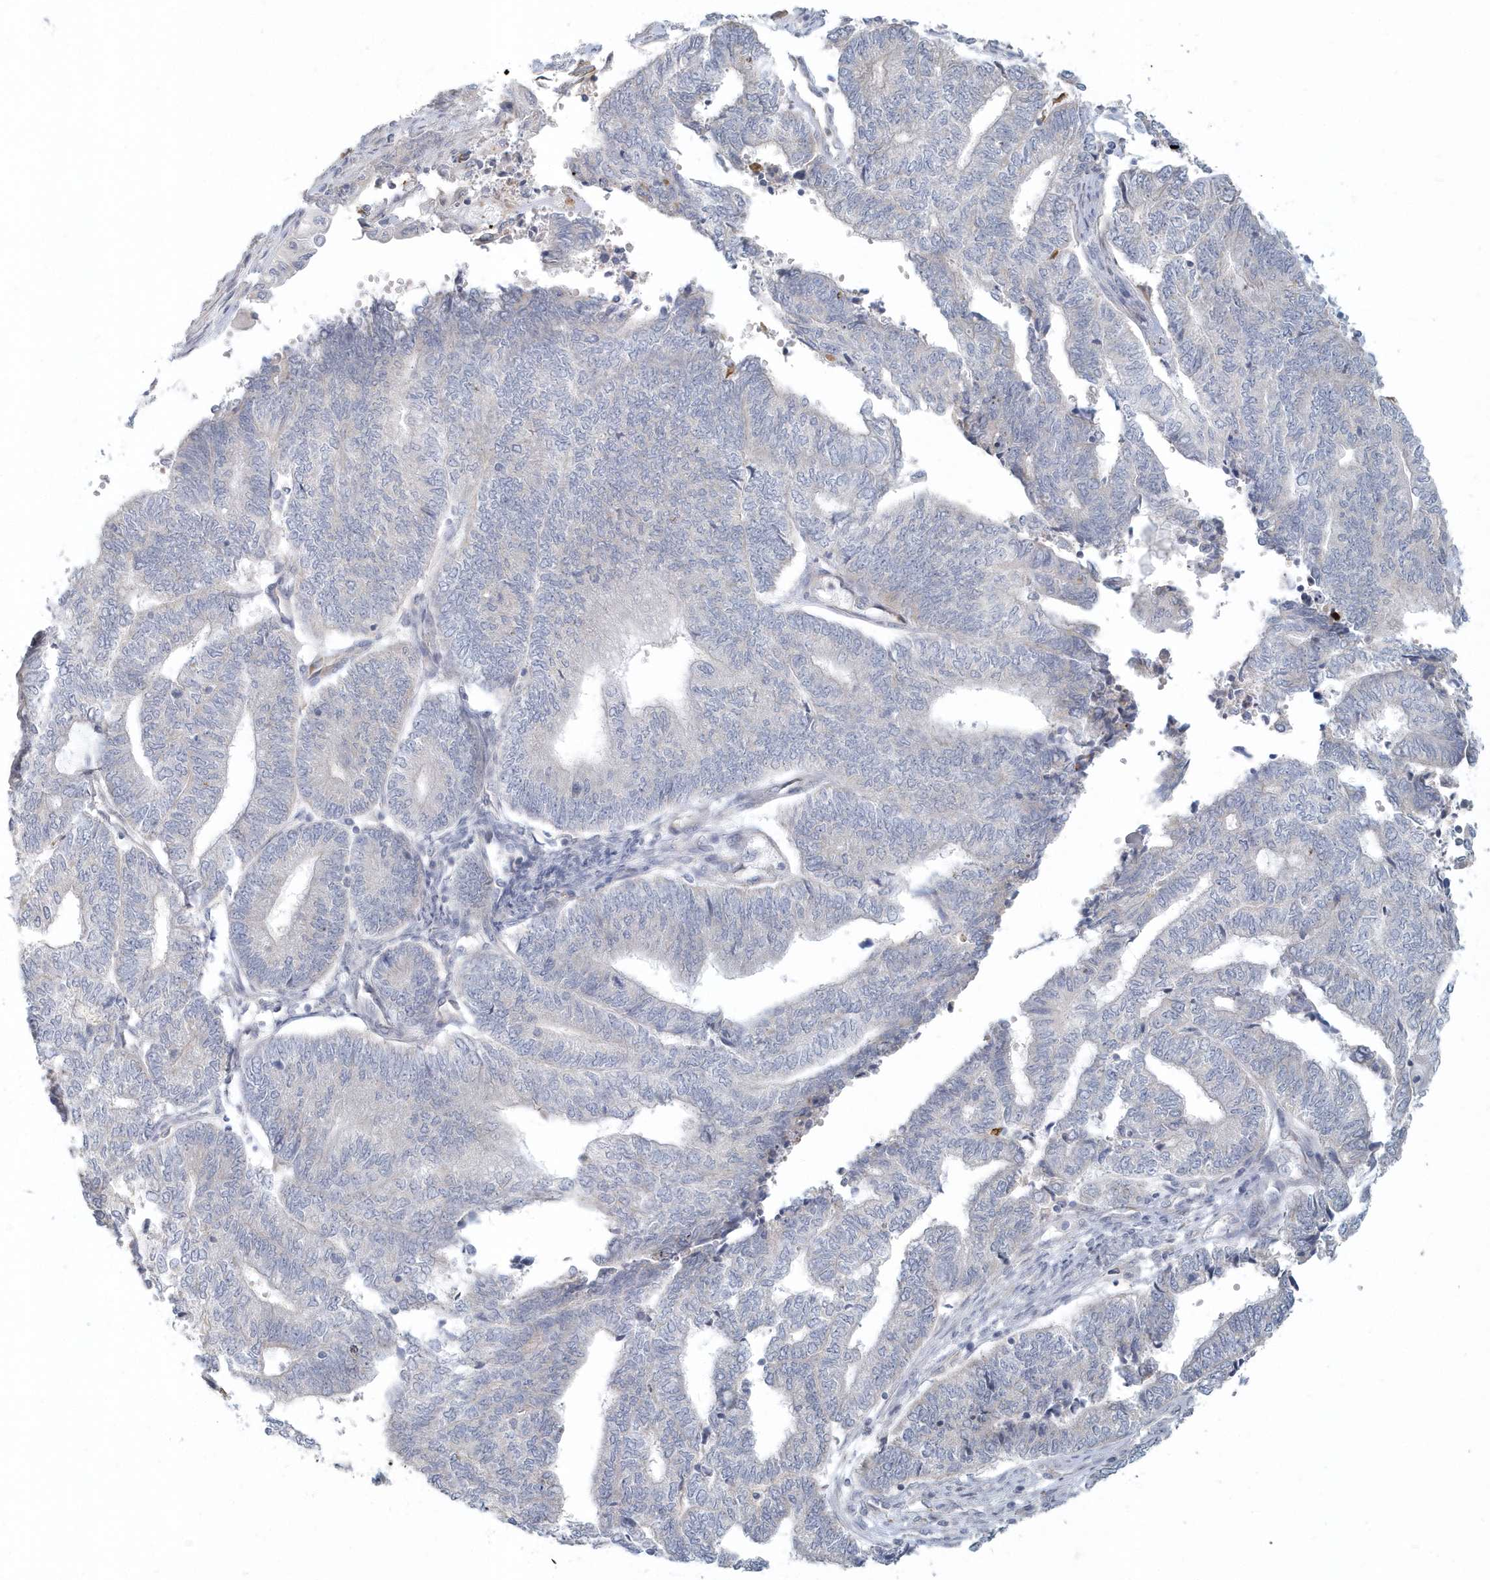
{"staining": {"intensity": "negative", "quantity": "none", "location": "none"}, "tissue": "endometrial cancer", "cell_type": "Tumor cells", "image_type": "cancer", "snomed": [{"axis": "morphology", "description": "Adenocarcinoma, NOS"}, {"axis": "topography", "description": "Uterus"}, {"axis": "topography", "description": "Endometrium"}], "caption": "Tumor cells are negative for protein expression in human endometrial cancer.", "gene": "NAPB", "patient": {"sex": "female", "age": 70}}